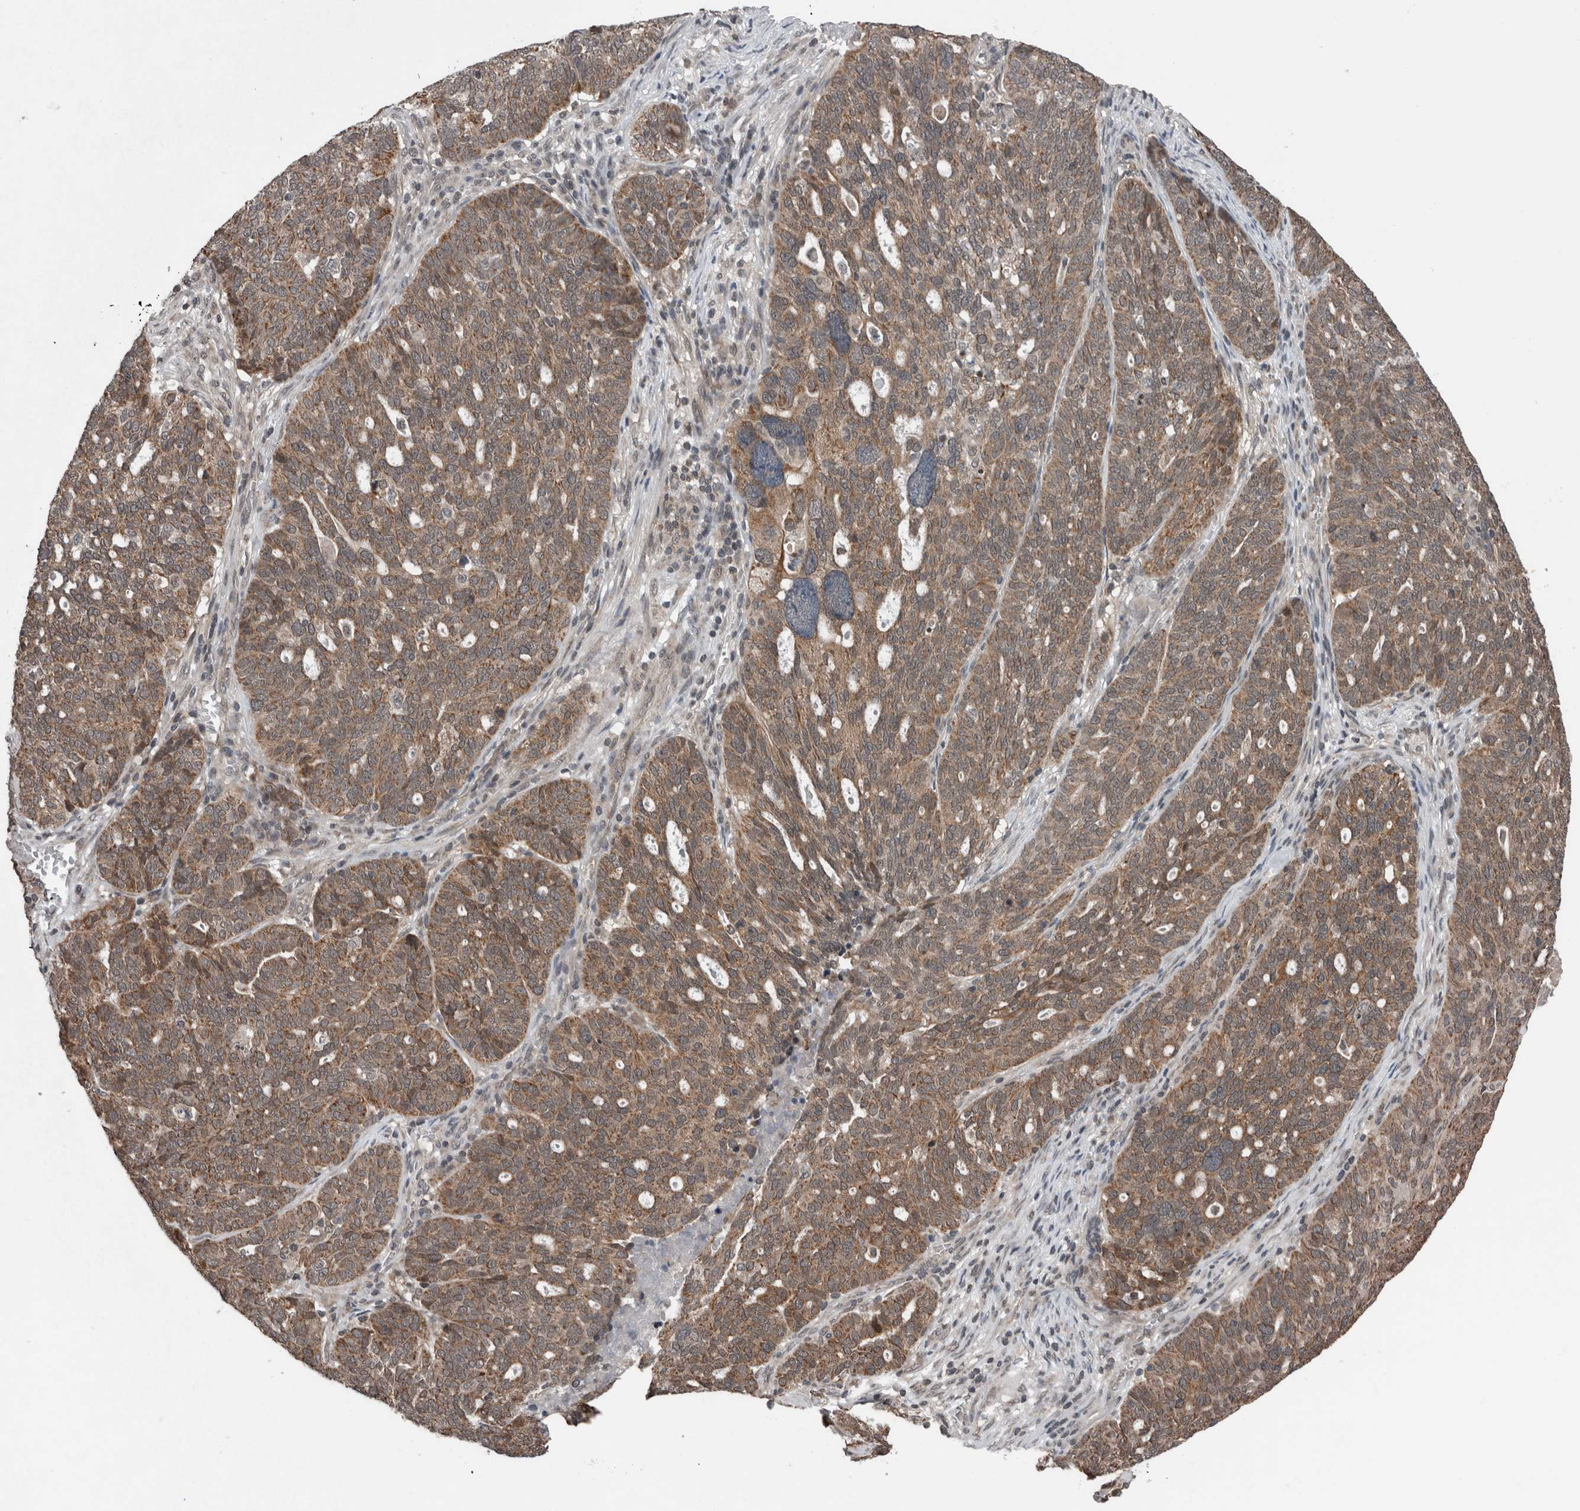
{"staining": {"intensity": "moderate", "quantity": ">75%", "location": "cytoplasmic/membranous"}, "tissue": "ovarian cancer", "cell_type": "Tumor cells", "image_type": "cancer", "snomed": [{"axis": "morphology", "description": "Cystadenocarcinoma, serous, NOS"}, {"axis": "topography", "description": "Ovary"}], "caption": "The histopathology image reveals a brown stain indicating the presence of a protein in the cytoplasmic/membranous of tumor cells in serous cystadenocarcinoma (ovarian).", "gene": "ENY2", "patient": {"sex": "female", "age": 59}}